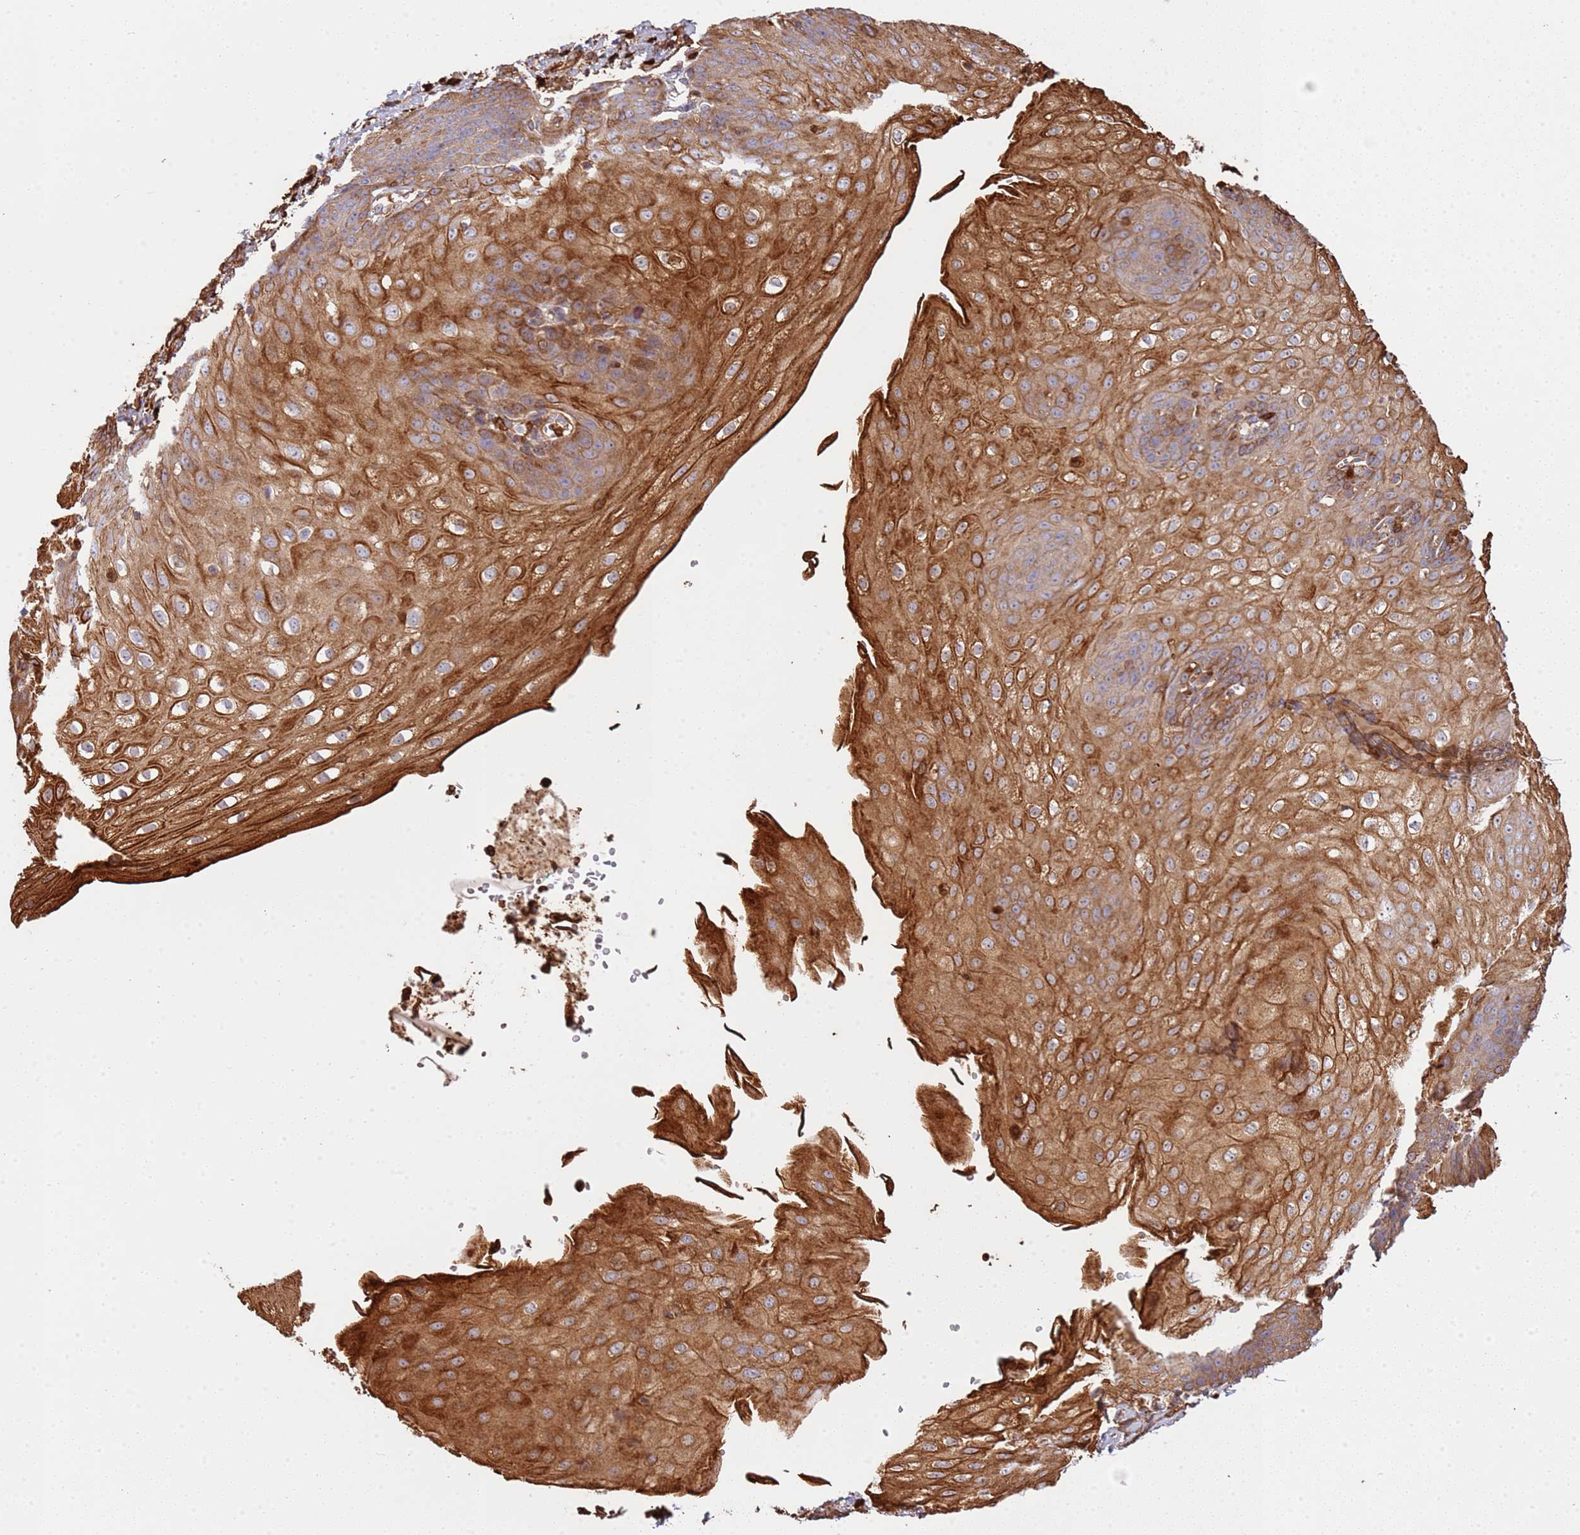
{"staining": {"intensity": "strong", "quantity": "25%-75%", "location": "cytoplasmic/membranous"}, "tissue": "esophagus", "cell_type": "Squamous epithelial cells", "image_type": "normal", "snomed": [{"axis": "morphology", "description": "Normal tissue, NOS"}, {"axis": "topography", "description": "Esophagus"}], "caption": "IHC image of benign esophagus stained for a protein (brown), which reveals high levels of strong cytoplasmic/membranous positivity in approximately 25%-75% of squamous epithelial cells.", "gene": "NDUFAF4", "patient": {"sex": "male", "age": 71}}